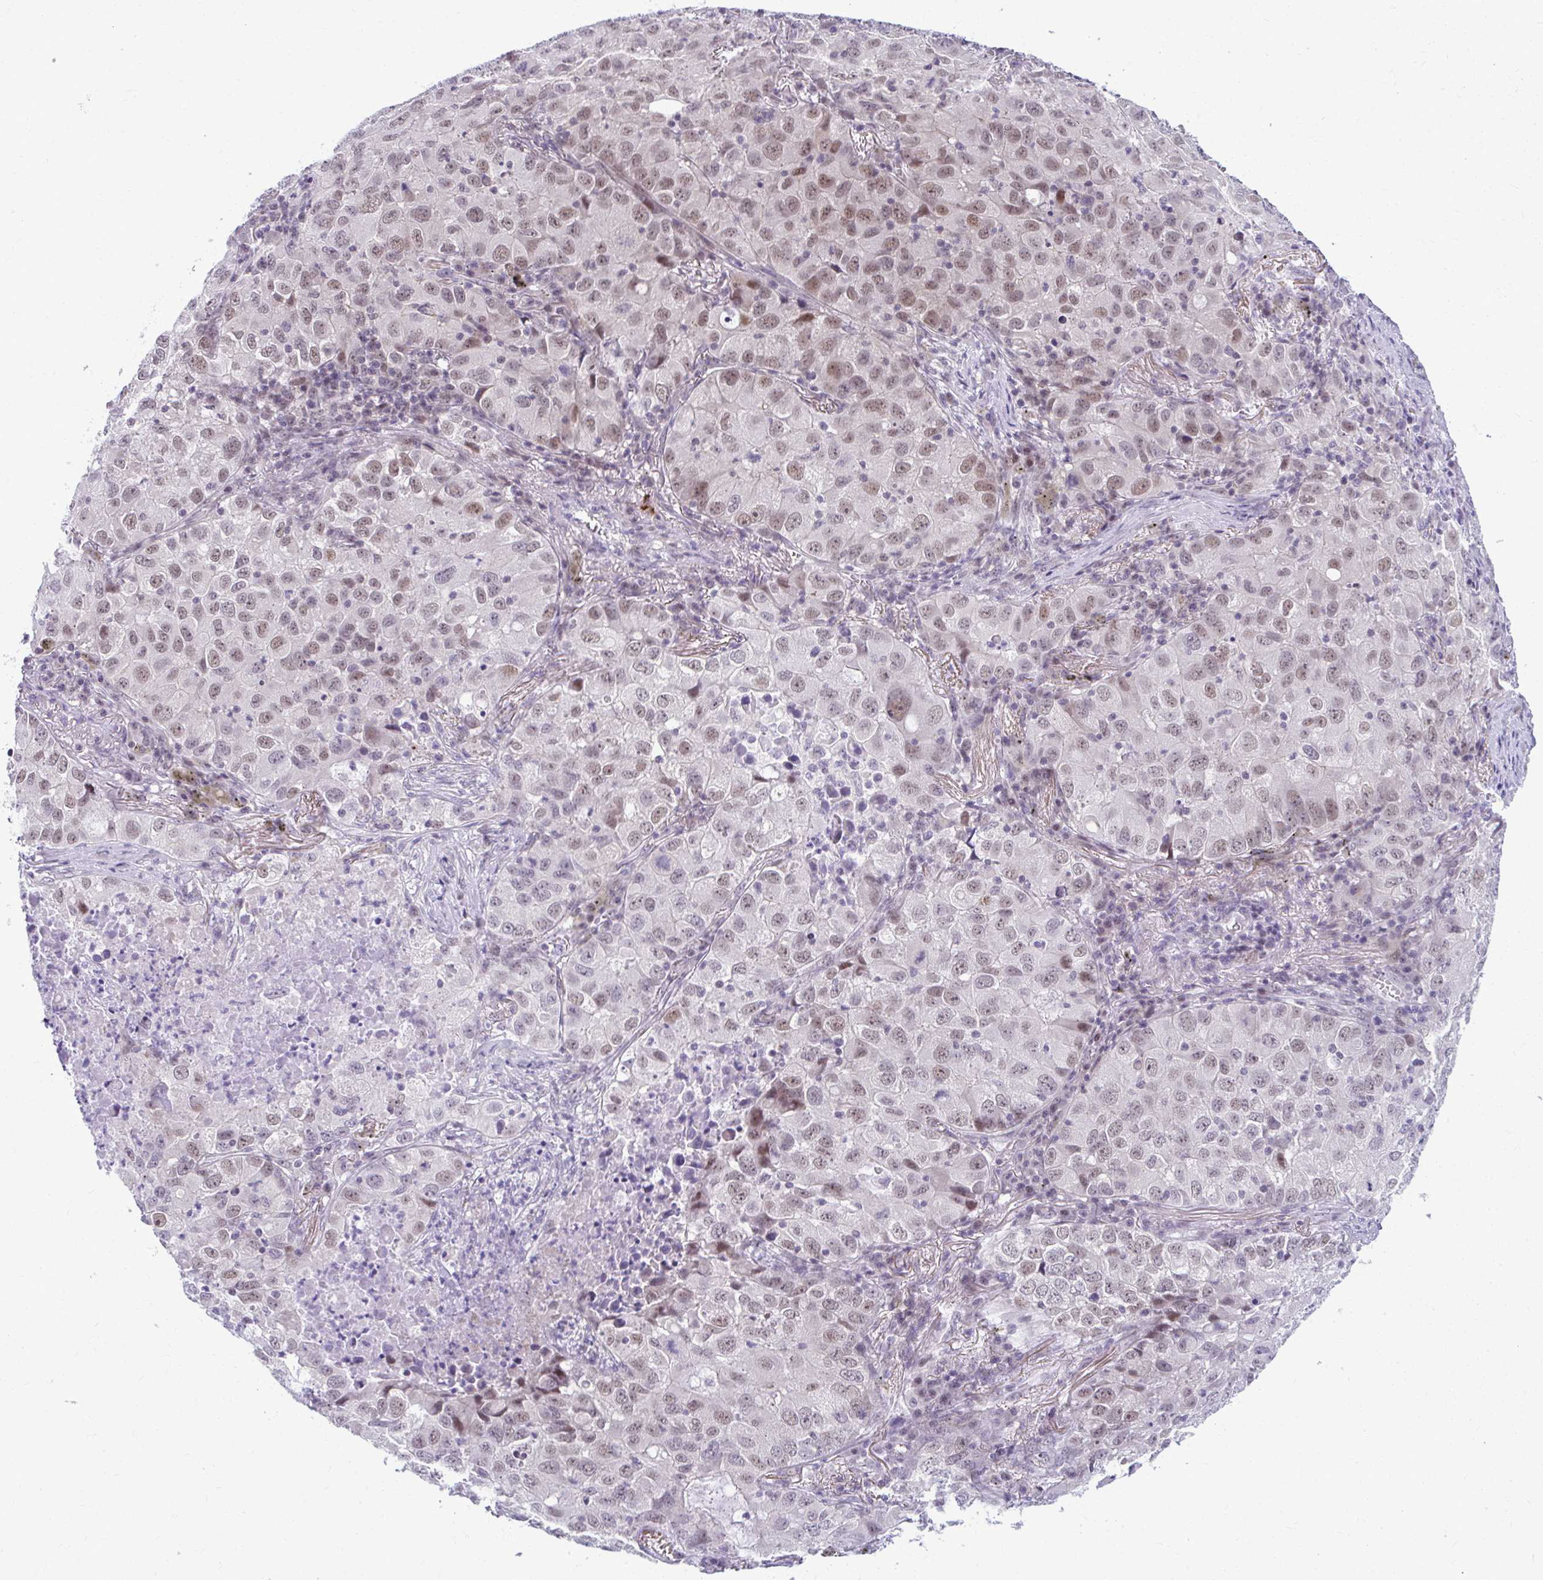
{"staining": {"intensity": "weak", "quantity": ">75%", "location": "nuclear"}, "tissue": "lung cancer", "cell_type": "Tumor cells", "image_type": "cancer", "snomed": [{"axis": "morphology", "description": "Normal morphology"}, {"axis": "morphology", "description": "Adenocarcinoma, NOS"}, {"axis": "topography", "description": "Lymph node"}, {"axis": "topography", "description": "Lung"}], "caption": "Brown immunohistochemical staining in lung adenocarcinoma demonstrates weak nuclear expression in approximately >75% of tumor cells. The protein of interest is stained brown, and the nuclei are stained in blue (DAB (3,3'-diaminobenzidine) IHC with brightfield microscopy, high magnification).", "gene": "MAF1", "patient": {"sex": "female", "age": 51}}